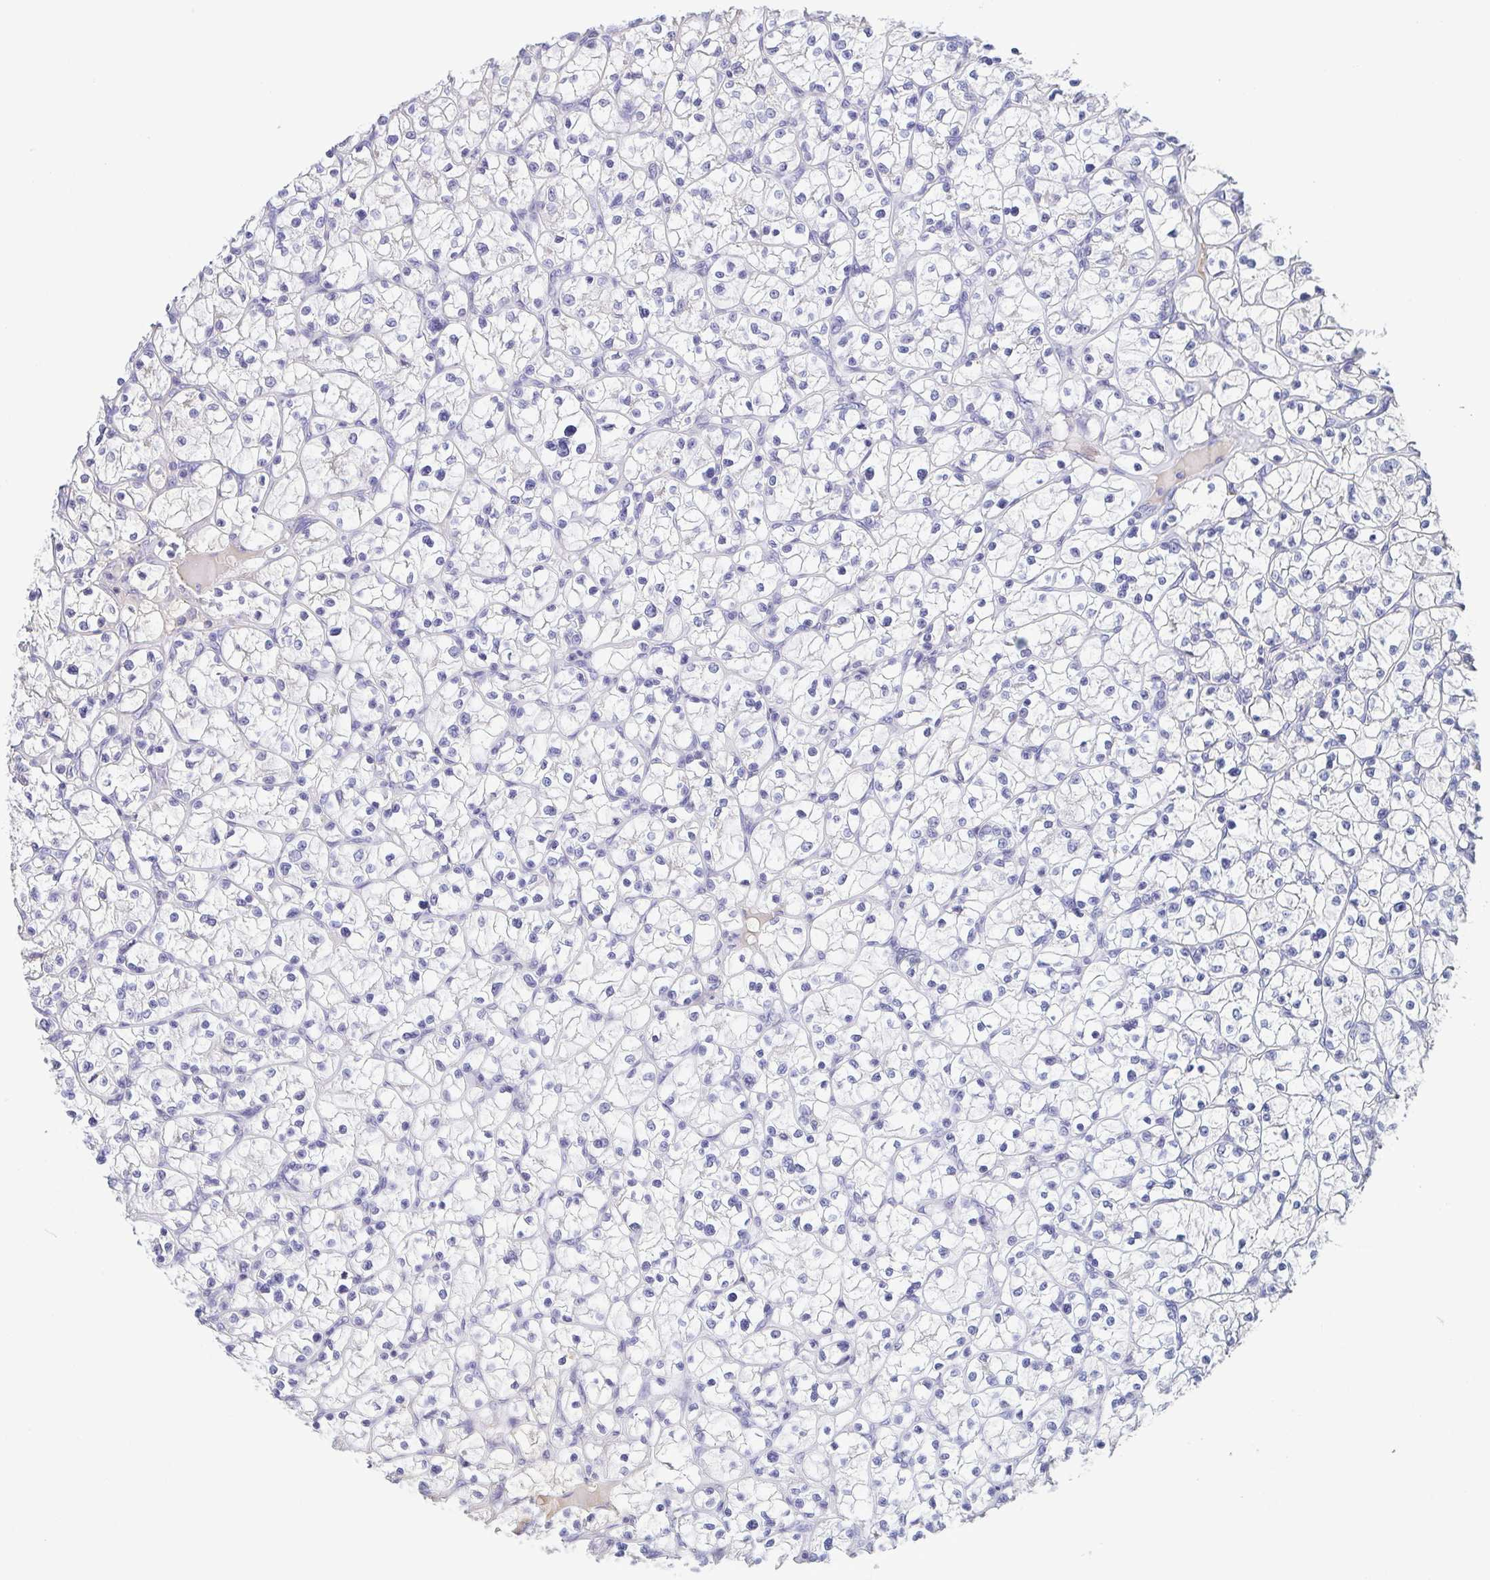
{"staining": {"intensity": "negative", "quantity": "none", "location": "none"}, "tissue": "renal cancer", "cell_type": "Tumor cells", "image_type": "cancer", "snomed": [{"axis": "morphology", "description": "Adenocarcinoma, NOS"}, {"axis": "topography", "description": "Kidney"}], "caption": "Tumor cells are negative for brown protein staining in renal adenocarcinoma.", "gene": "TREH", "patient": {"sex": "female", "age": 64}}